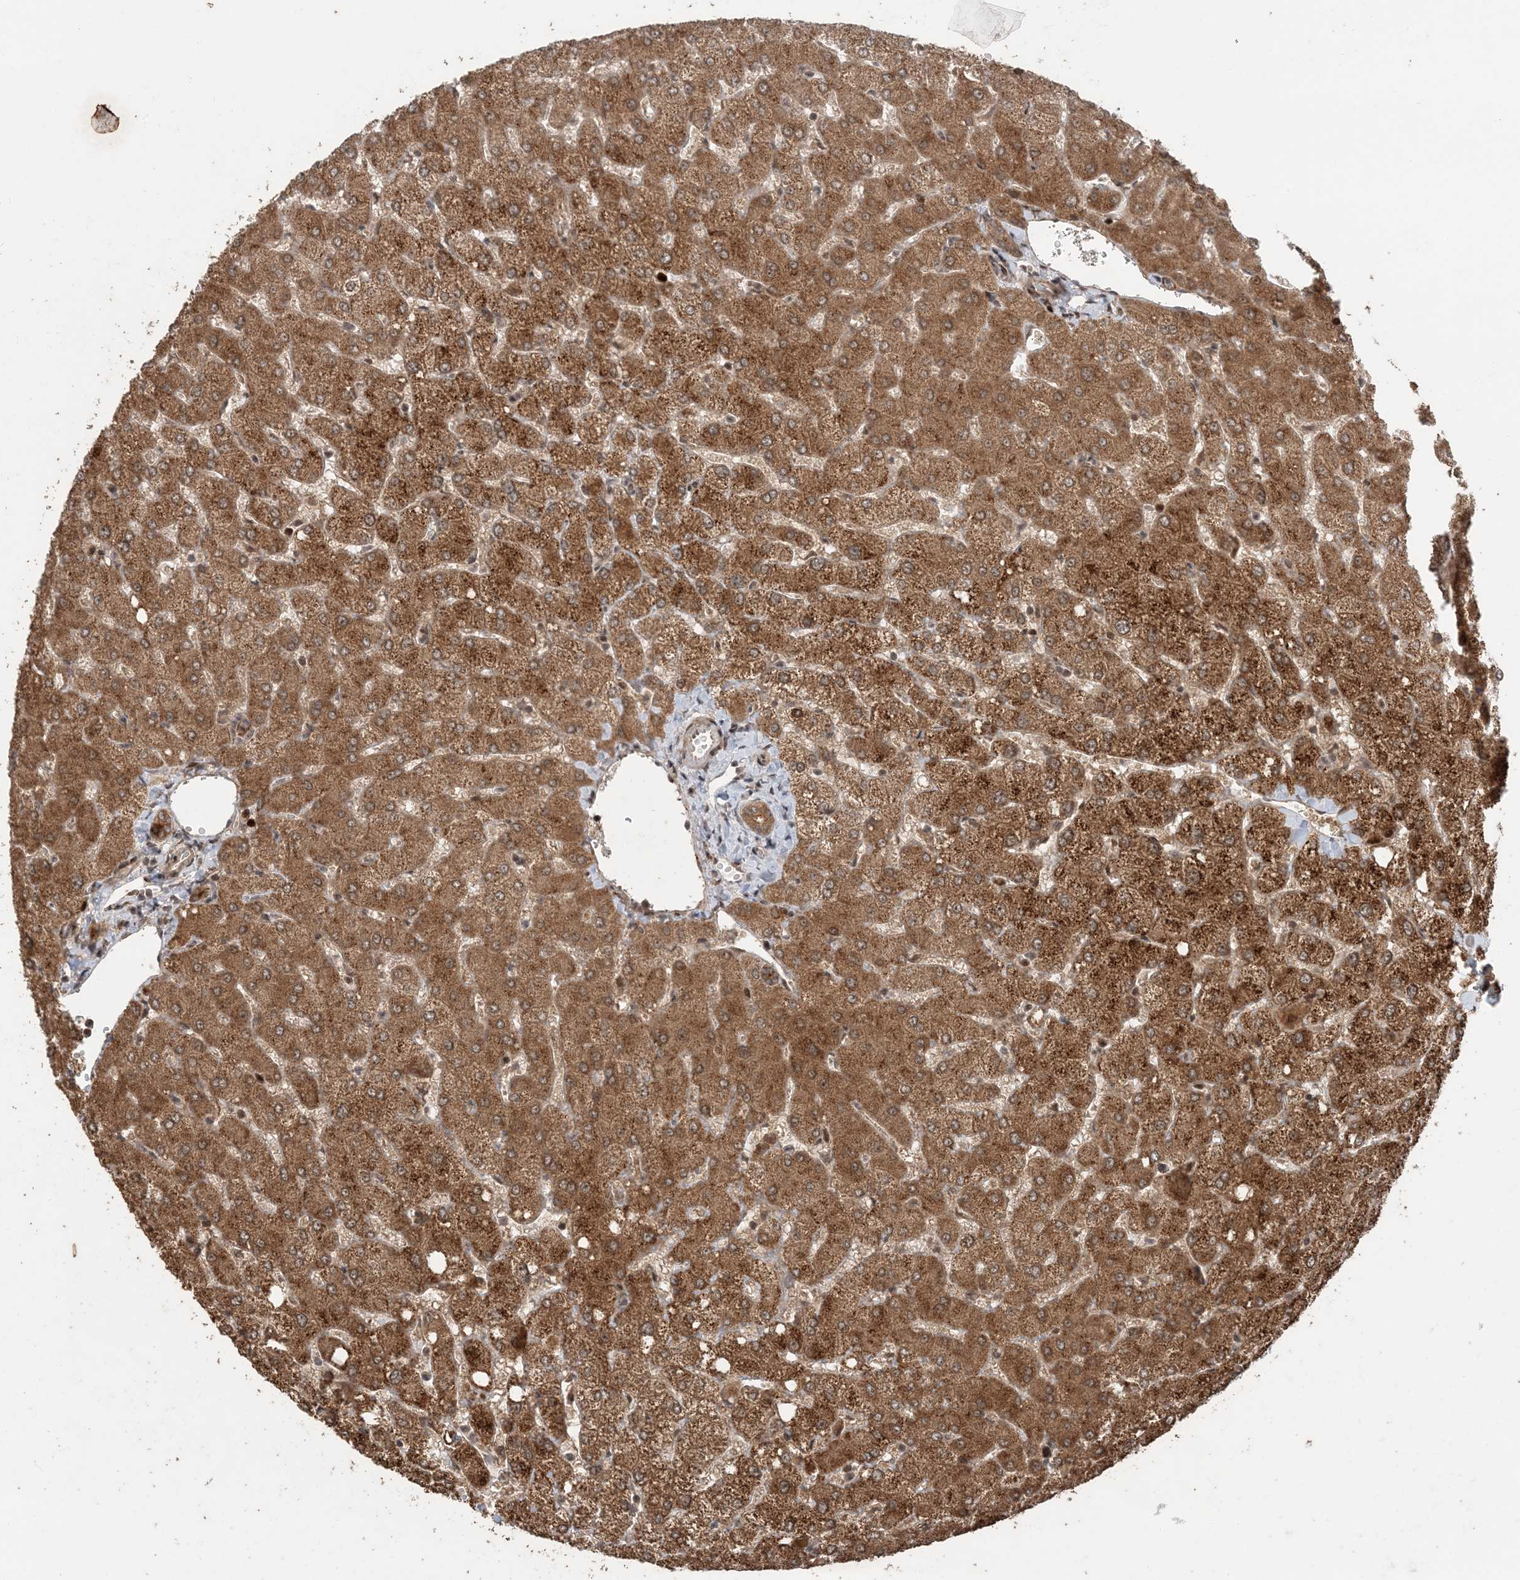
{"staining": {"intensity": "moderate", "quantity": ">75%", "location": "cytoplasmic/membranous"}, "tissue": "liver", "cell_type": "Cholangiocytes", "image_type": "normal", "snomed": [{"axis": "morphology", "description": "Normal tissue, NOS"}, {"axis": "topography", "description": "Liver"}], "caption": "Protein positivity by immunohistochemistry shows moderate cytoplasmic/membranous positivity in approximately >75% of cholangiocytes in unremarkable liver. The staining was performed using DAB (3,3'-diaminobenzidine) to visualize the protein expression in brown, while the nuclei were stained in blue with hematoxylin (Magnification: 20x).", "gene": "ATP13A2", "patient": {"sex": "female", "age": 54}}